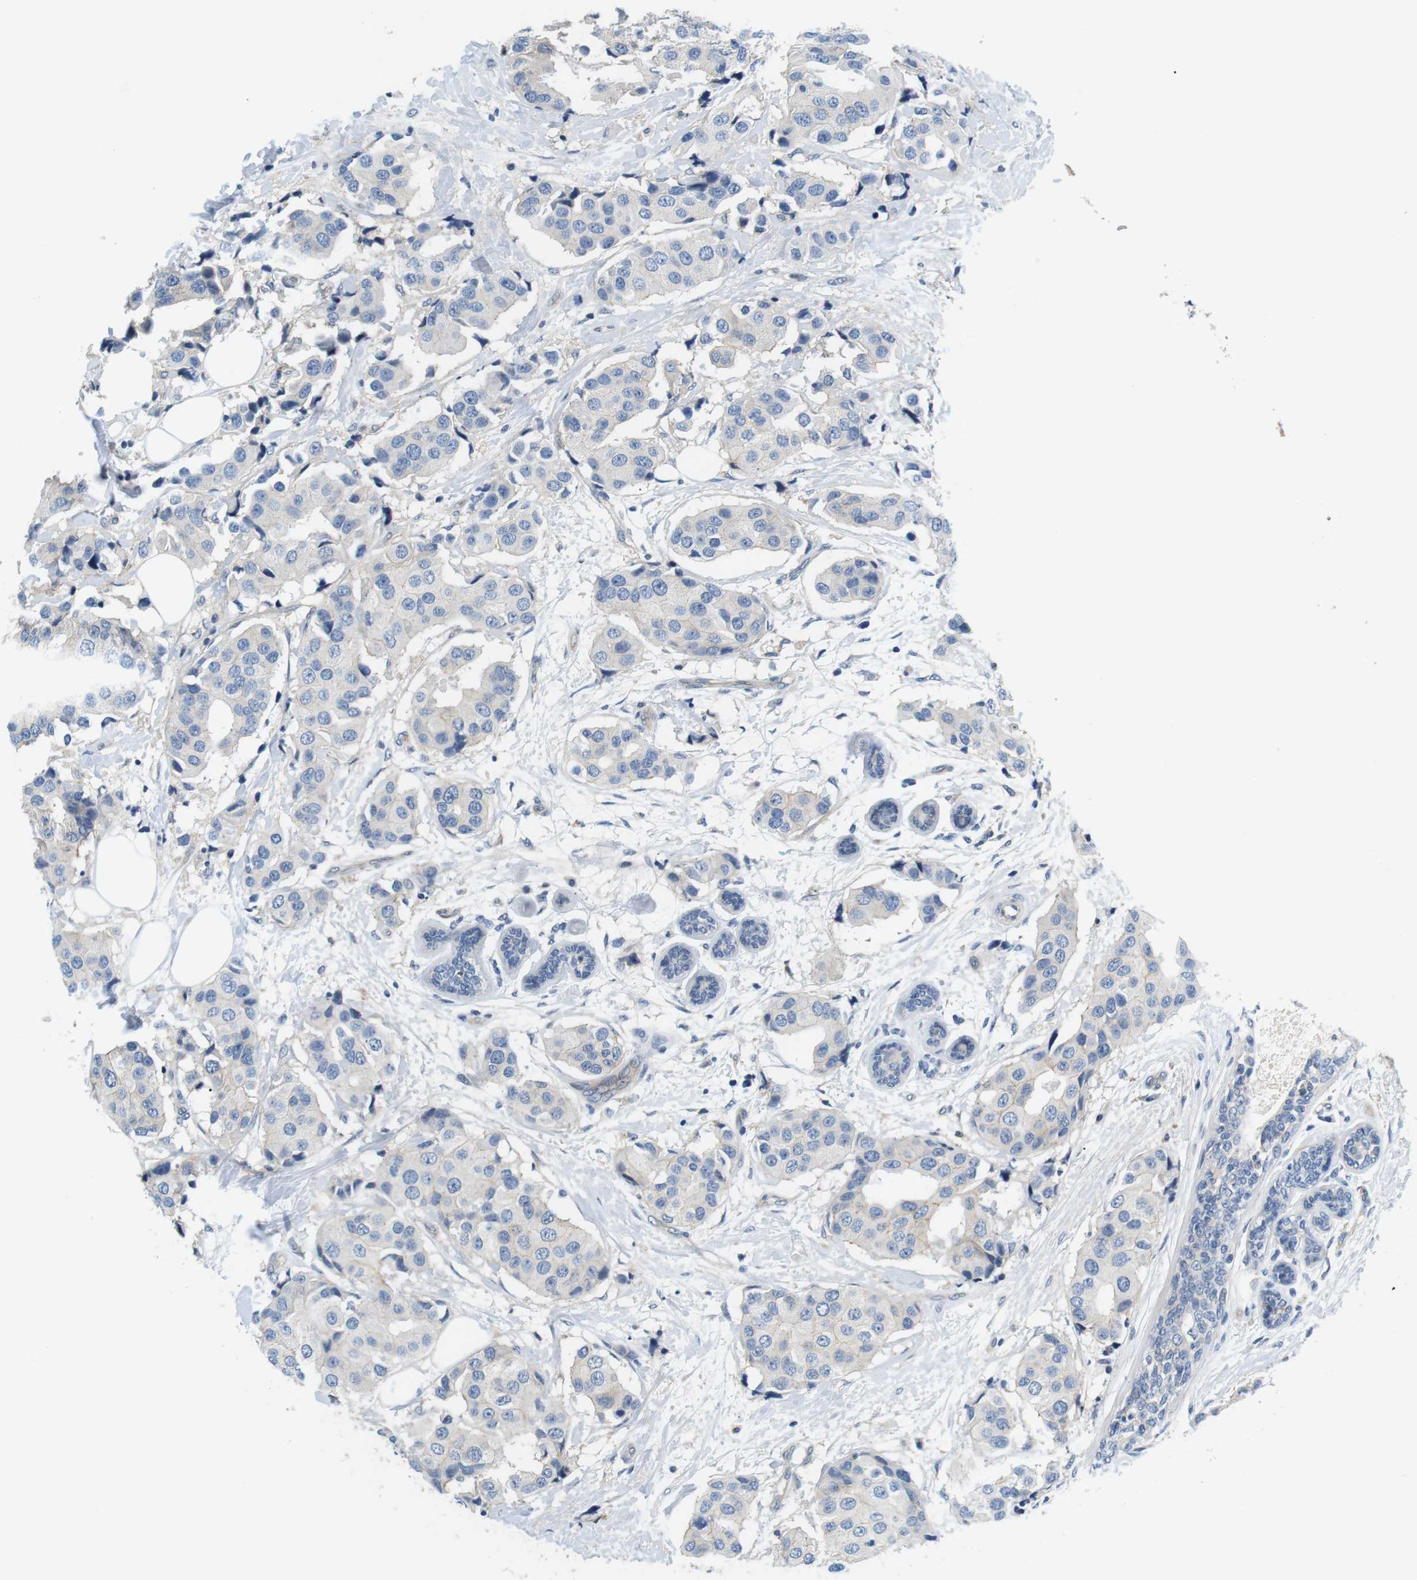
{"staining": {"intensity": "negative", "quantity": "none", "location": "none"}, "tissue": "breast cancer", "cell_type": "Tumor cells", "image_type": "cancer", "snomed": [{"axis": "morphology", "description": "Normal tissue, NOS"}, {"axis": "morphology", "description": "Duct carcinoma"}, {"axis": "topography", "description": "Breast"}], "caption": "Immunohistochemical staining of human invasive ductal carcinoma (breast) displays no significant staining in tumor cells.", "gene": "SLC30A1", "patient": {"sex": "female", "age": 39}}